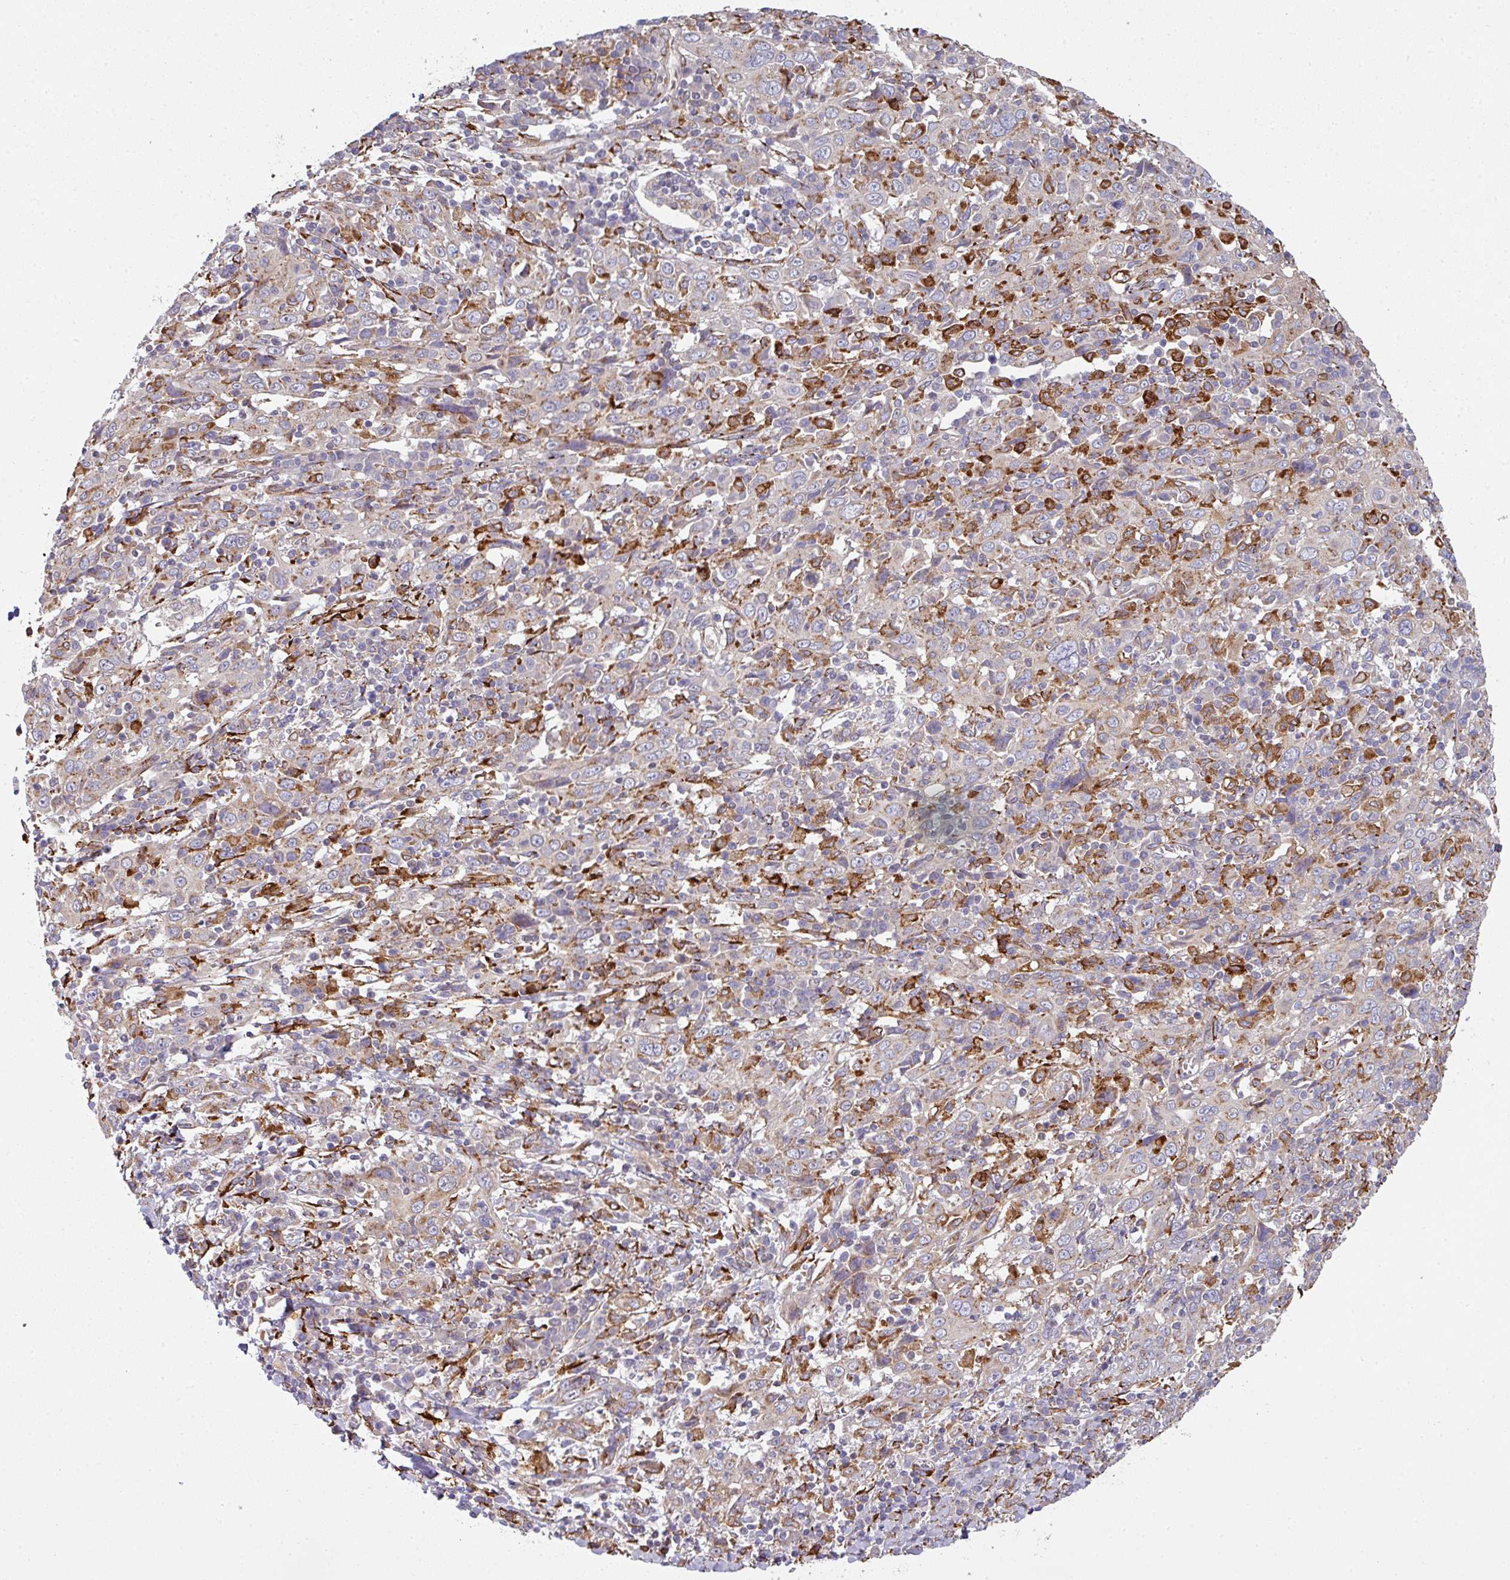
{"staining": {"intensity": "strong", "quantity": "<25%", "location": "cytoplasmic/membranous"}, "tissue": "cervical cancer", "cell_type": "Tumor cells", "image_type": "cancer", "snomed": [{"axis": "morphology", "description": "Squamous cell carcinoma, NOS"}, {"axis": "topography", "description": "Cervix"}], "caption": "This histopathology image shows cervical squamous cell carcinoma stained with immunohistochemistry to label a protein in brown. The cytoplasmic/membranous of tumor cells show strong positivity for the protein. Nuclei are counter-stained blue.", "gene": "ZNF268", "patient": {"sex": "female", "age": 46}}